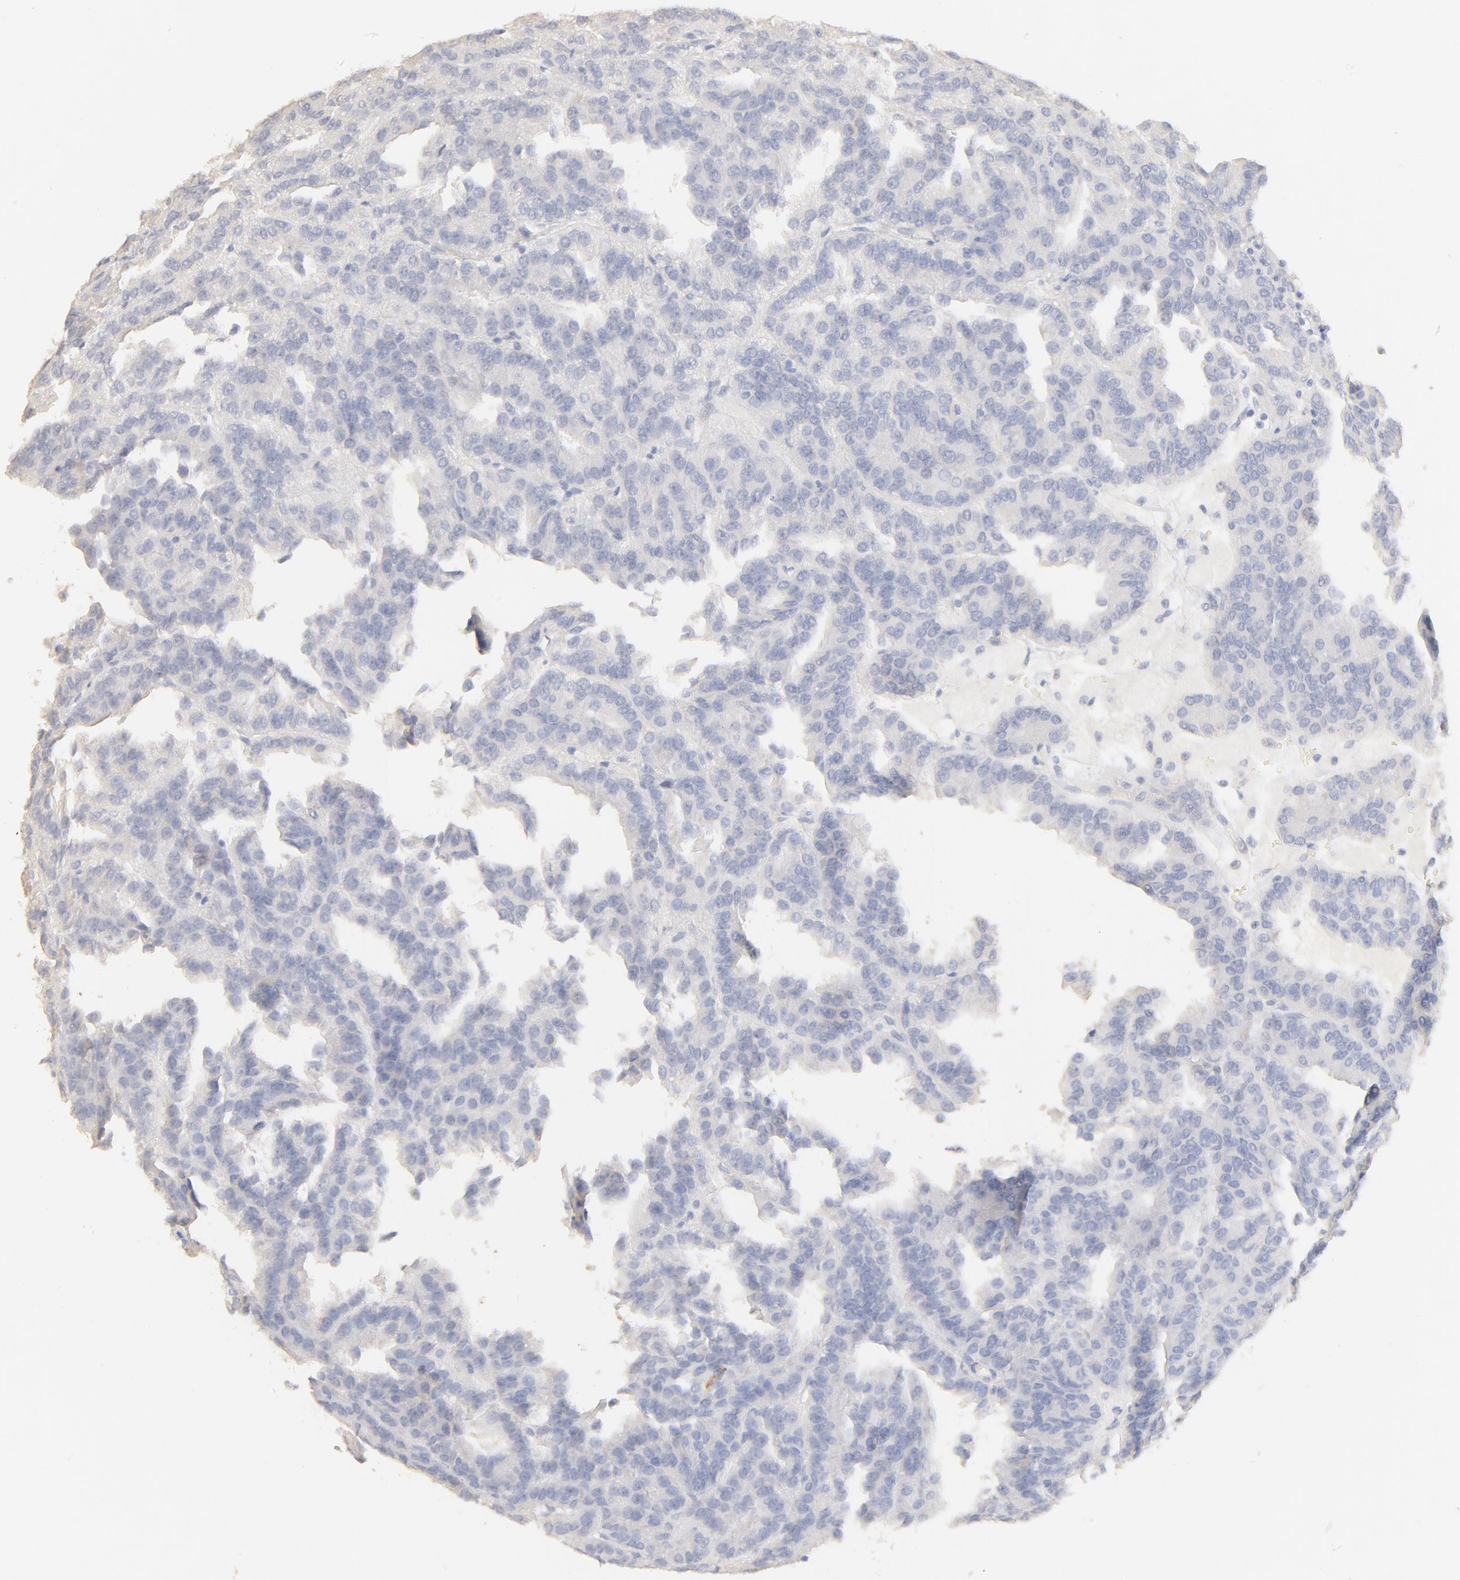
{"staining": {"intensity": "negative", "quantity": "none", "location": "none"}, "tissue": "renal cancer", "cell_type": "Tumor cells", "image_type": "cancer", "snomed": [{"axis": "morphology", "description": "Adenocarcinoma, NOS"}, {"axis": "topography", "description": "Kidney"}], "caption": "A high-resolution micrograph shows immunohistochemistry (IHC) staining of renal cancer, which displays no significant staining in tumor cells.", "gene": "FCGBP", "patient": {"sex": "male", "age": 46}}